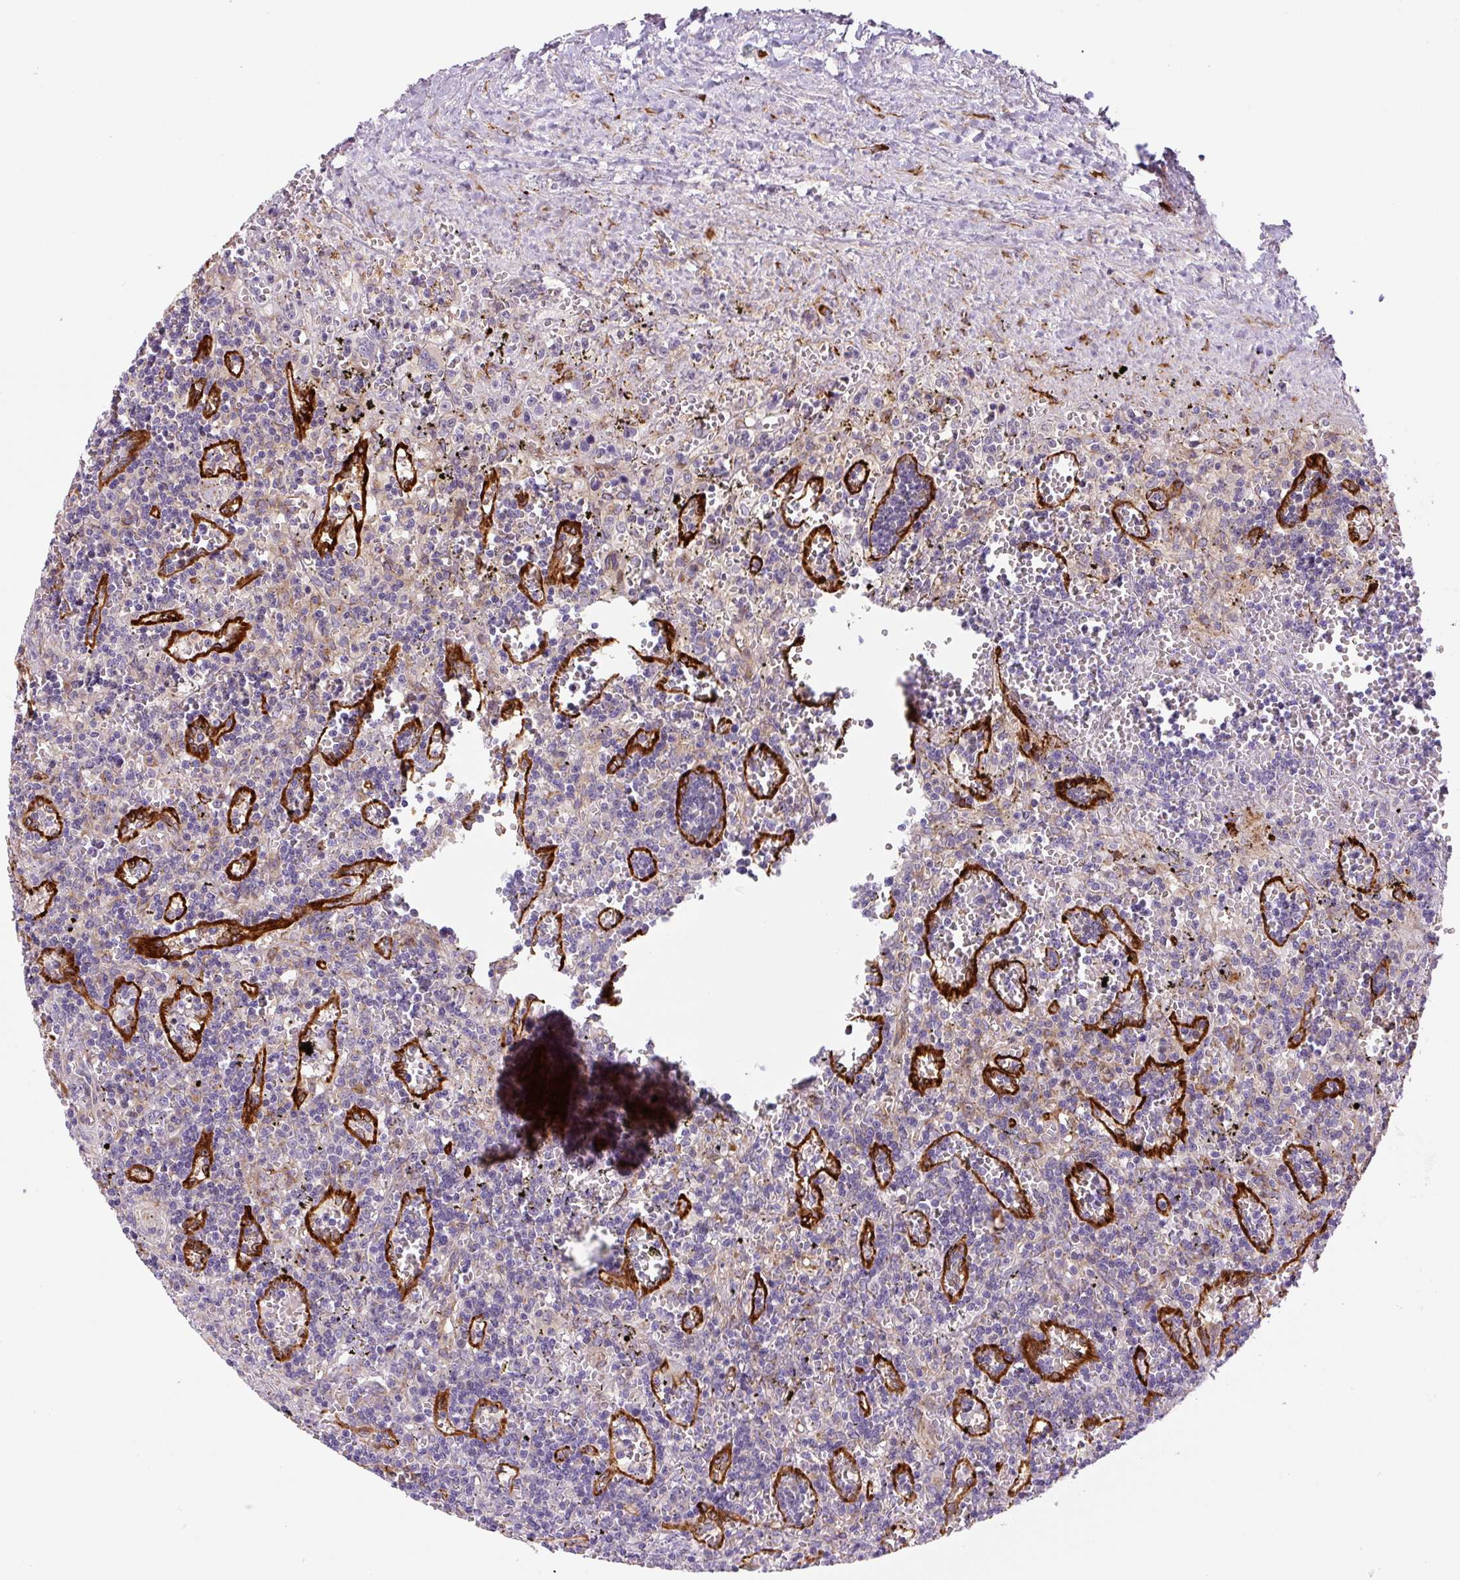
{"staining": {"intensity": "negative", "quantity": "none", "location": "none"}, "tissue": "lymphoma", "cell_type": "Tumor cells", "image_type": "cancer", "snomed": [{"axis": "morphology", "description": "Malignant lymphoma, non-Hodgkin's type, Low grade"}, {"axis": "topography", "description": "Spleen"}], "caption": "Immunohistochemistry (IHC) image of lymphoma stained for a protein (brown), which reveals no positivity in tumor cells.", "gene": "DISP3", "patient": {"sex": "male", "age": 60}}